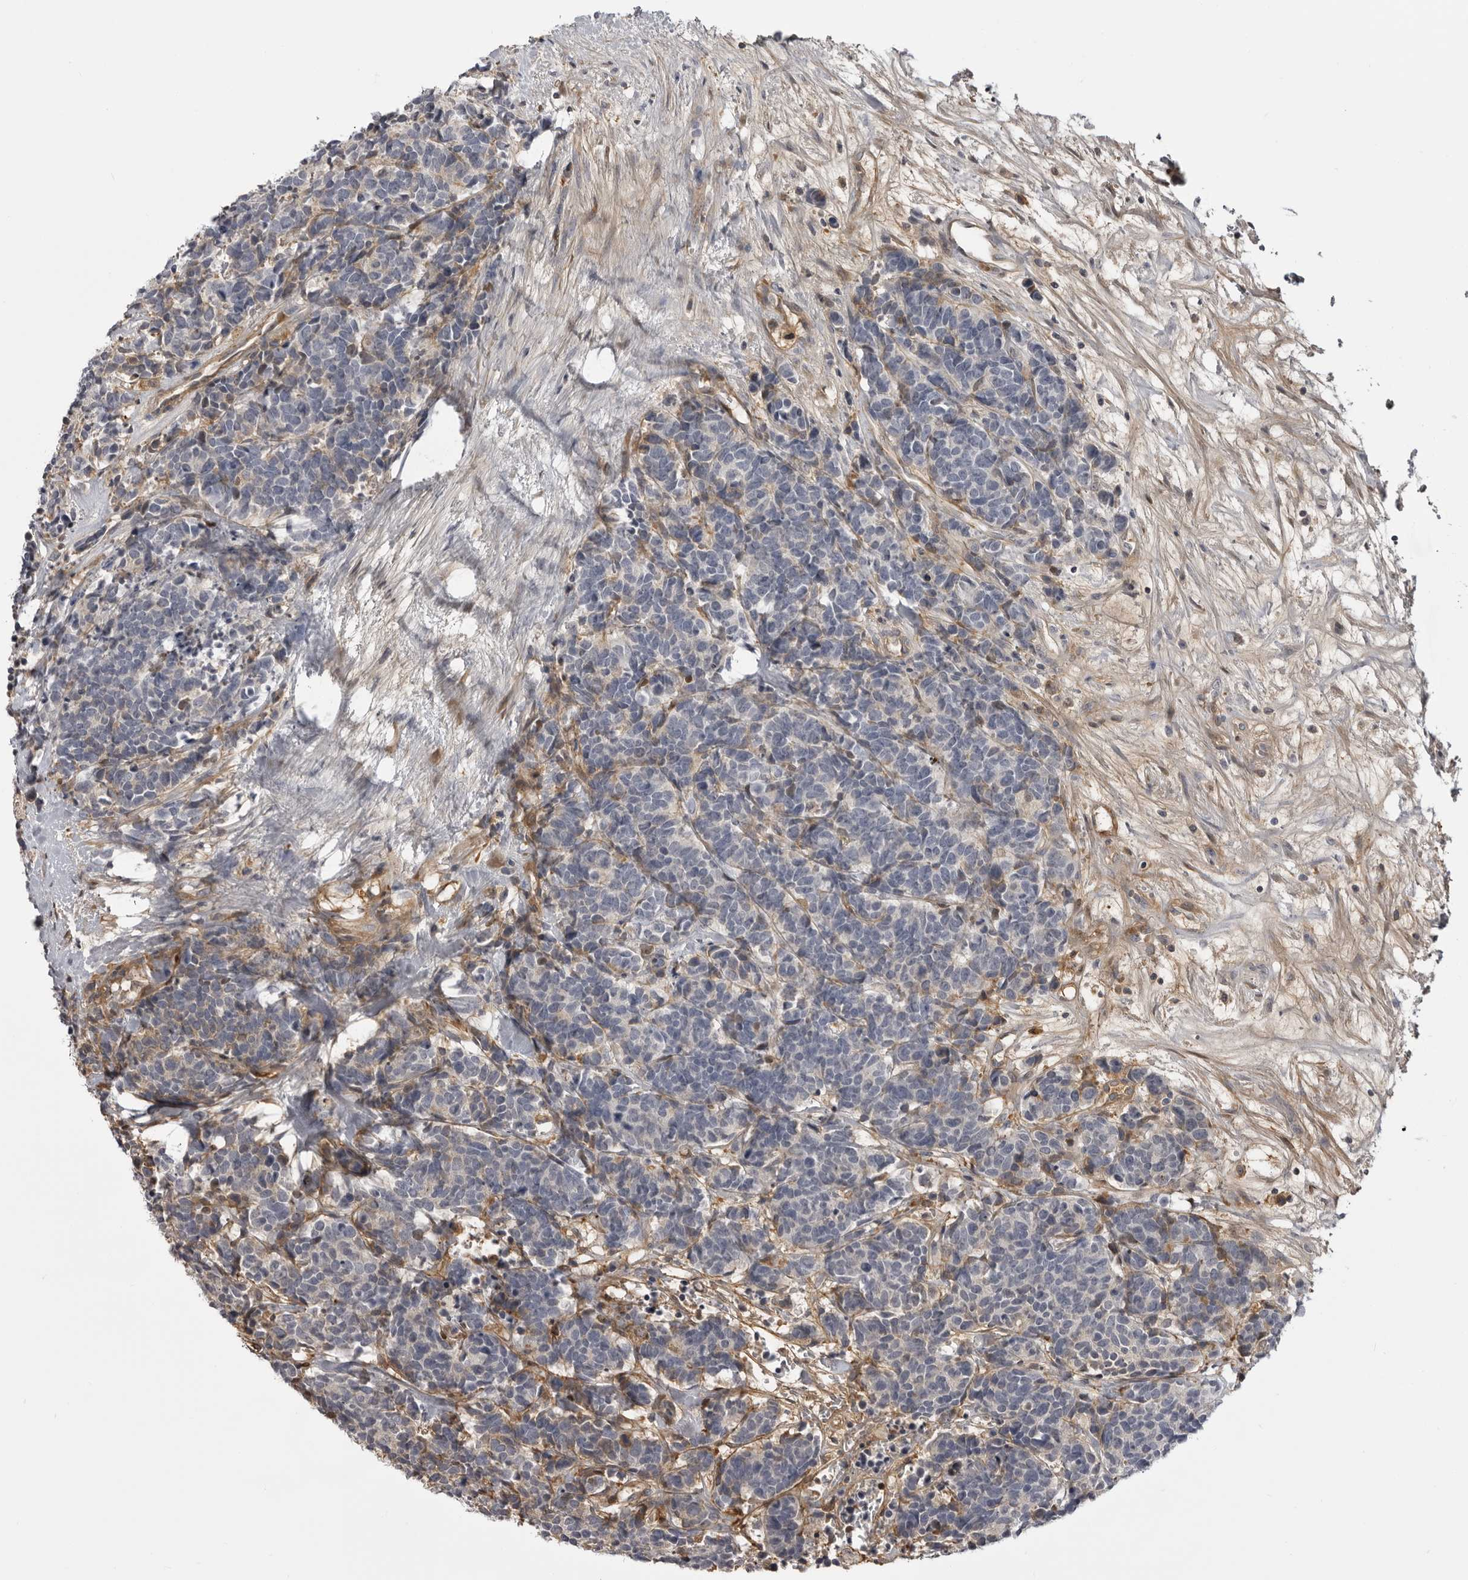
{"staining": {"intensity": "negative", "quantity": "none", "location": "none"}, "tissue": "carcinoid", "cell_type": "Tumor cells", "image_type": "cancer", "snomed": [{"axis": "morphology", "description": "Carcinoma, NOS"}, {"axis": "morphology", "description": "Carcinoid, malignant, NOS"}, {"axis": "topography", "description": "Urinary bladder"}], "caption": "Immunohistochemistry (IHC) image of neoplastic tissue: human carcinoid stained with DAB (3,3'-diaminobenzidine) reveals no significant protein expression in tumor cells.", "gene": "PLEKHF2", "patient": {"sex": "male", "age": 57}}